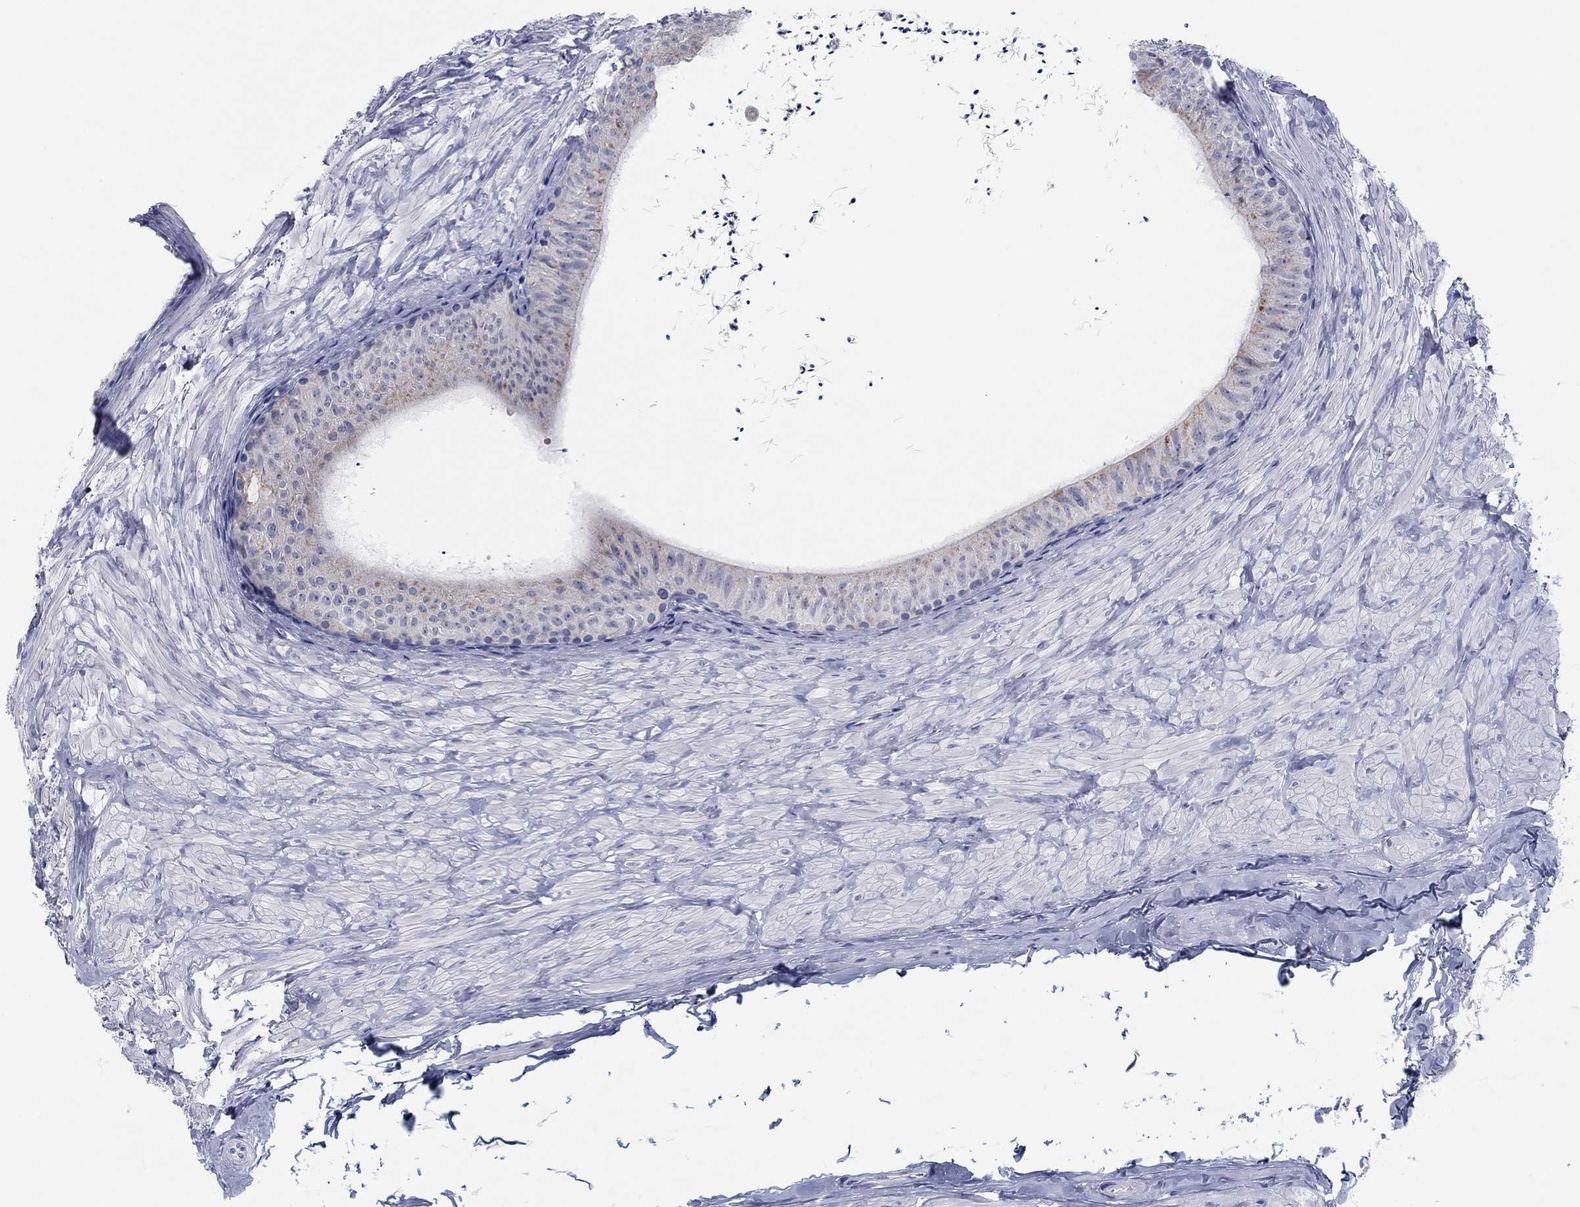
{"staining": {"intensity": "moderate", "quantity": "<25%", "location": "cytoplasmic/membranous"}, "tissue": "epididymis", "cell_type": "Glandular cells", "image_type": "normal", "snomed": [{"axis": "morphology", "description": "Normal tissue, NOS"}, {"axis": "topography", "description": "Epididymis"}], "caption": "This is an image of immunohistochemistry staining of normal epididymis, which shows moderate positivity in the cytoplasmic/membranous of glandular cells.", "gene": "DNAL1", "patient": {"sex": "male", "age": 32}}